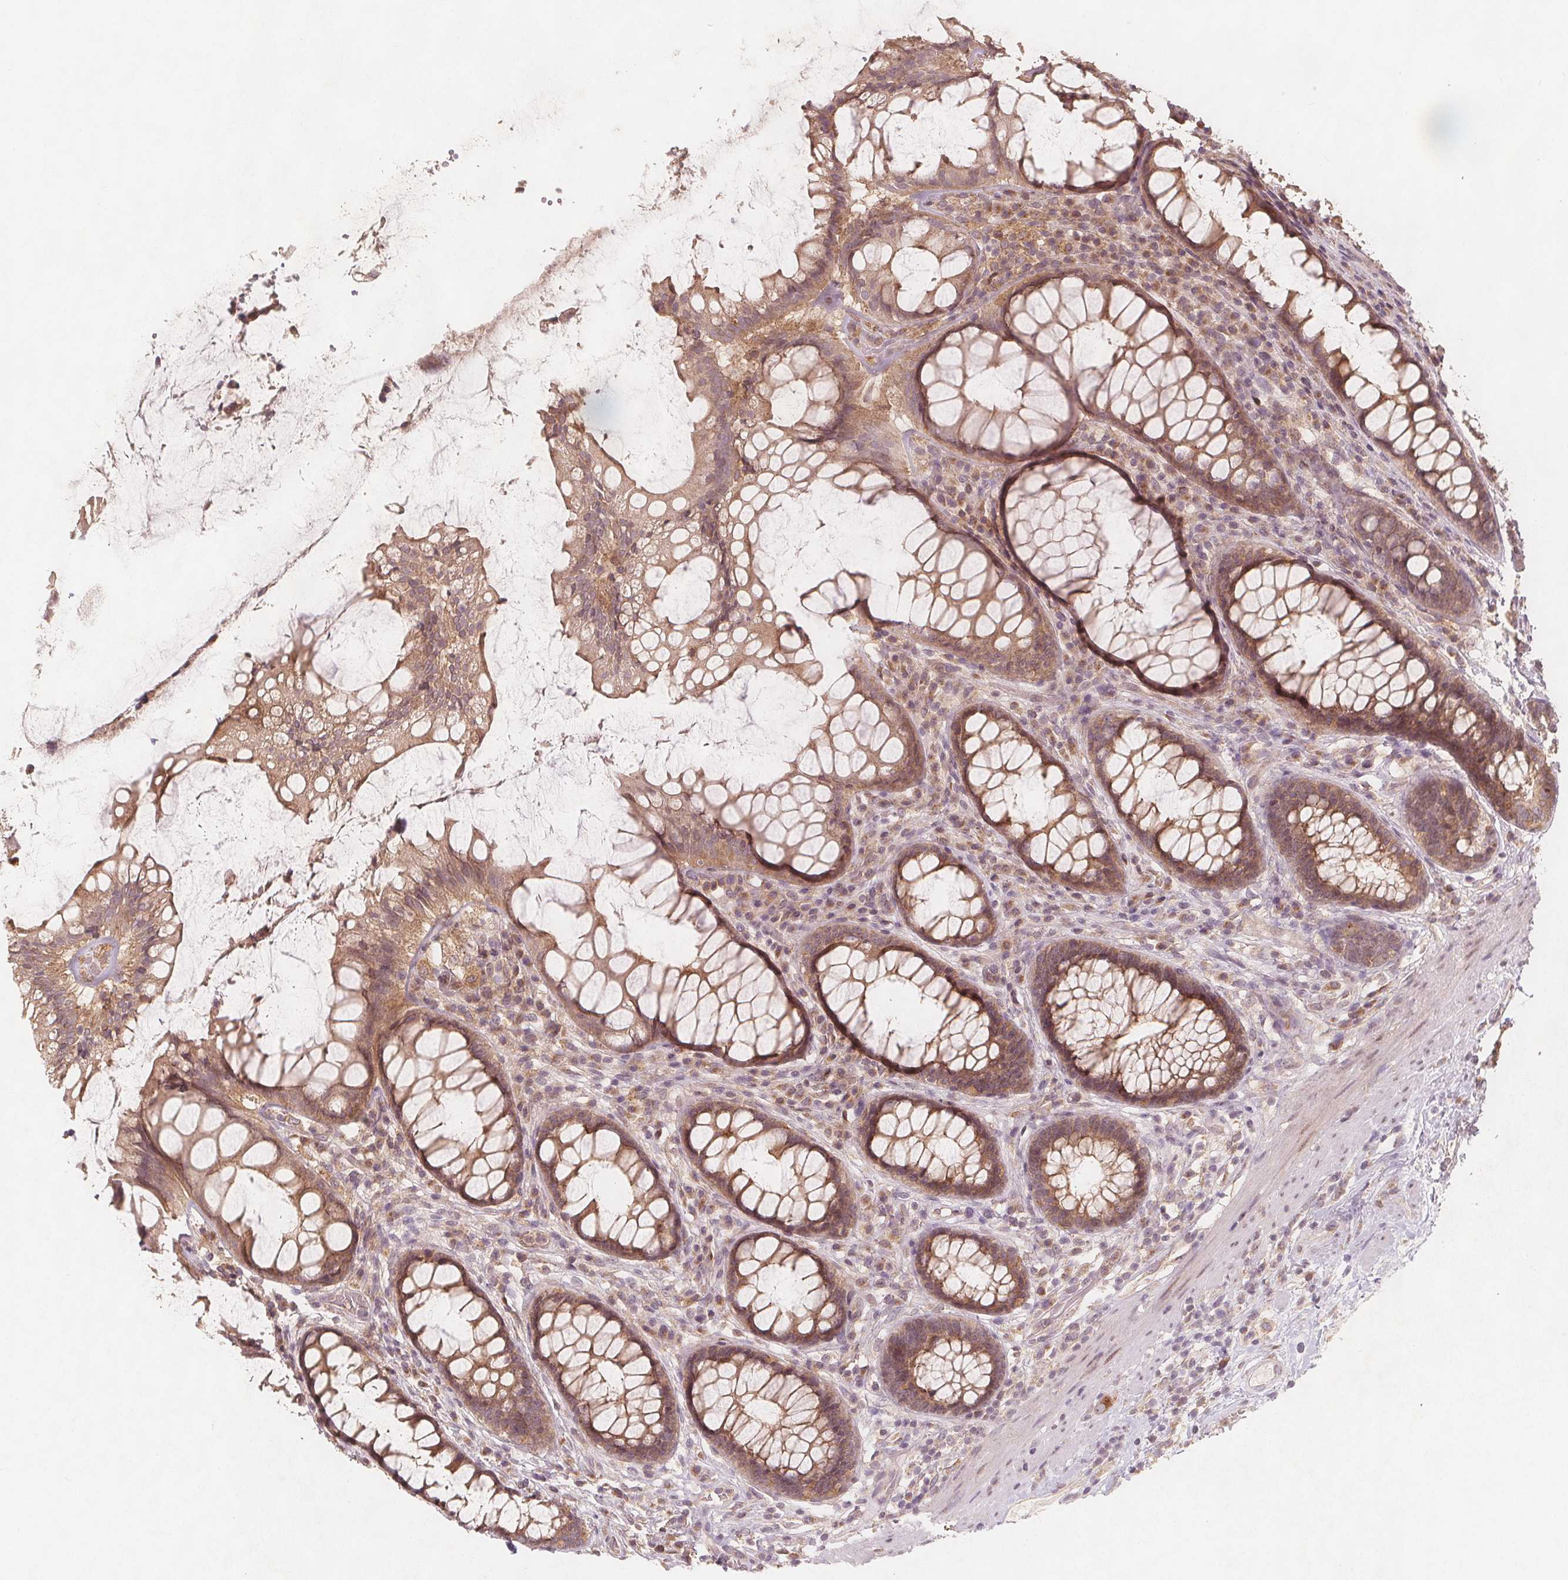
{"staining": {"intensity": "moderate", "quantity": ">75%", "location": "cytoplasmic/membranous"}, "tissue": "rectum", "cell_type": "Glandular cells", "image_type": "normal", "snomed": [{"axis": "morphology", "description": "Normal tissue, NOS"}, {"axis": "topography", "description": "Rectum"}], "caption": "Unremarkable rectum reveals moderate cytoplasmic/membranous positivity in approximately >75% of glandular cells The protein of interest is stained brown, and the nuclei are stained in blue (DAB (3,3'-diaminobenzidine) IHC with brightfield microscopy, high magnification)..", "gene": "NCSTN", "patient": {"sex": "male", "age": 72}}